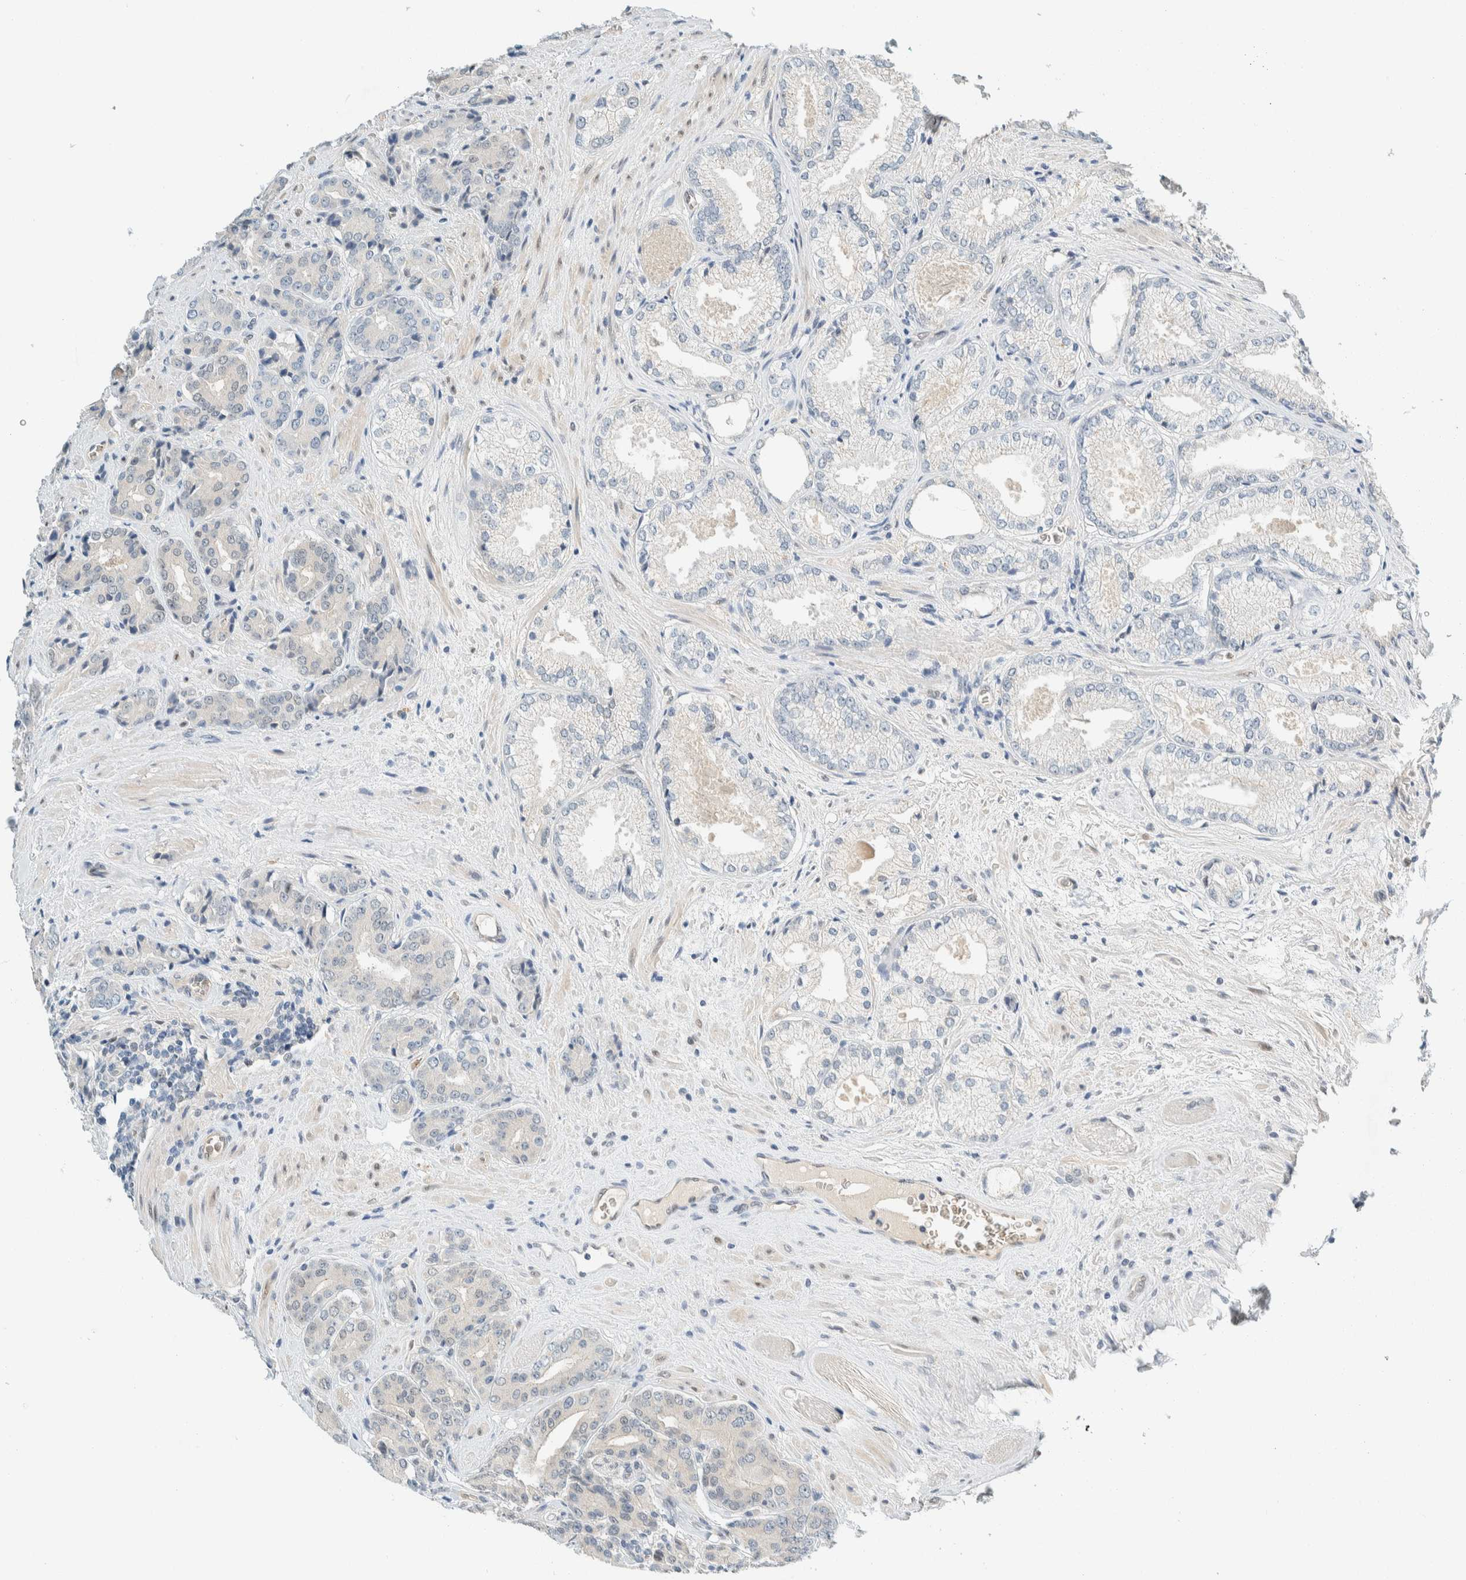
{"staining": {"intensity": "negative", "quantity": "none", "location": "none"}, "tissue": "prostate cancer", "cell_type": "Tumor cells", "image_type": "cancer", "snomed": [{"axis": "morphology", "description": "Adenocarcinoma, High grade"}, {"axis": "topography", "description": "Prostate"}], "caption": "This histopathology image is of high-grade adenocarcinoma (prostate) stained with immunohistochemistry (IHC) to label a protein in brown with the nuclei are counter-stained blue. There is no expression in tumor cells.", "gene": "TSTD2", "patient": {"sex": "male", "age": 71}}